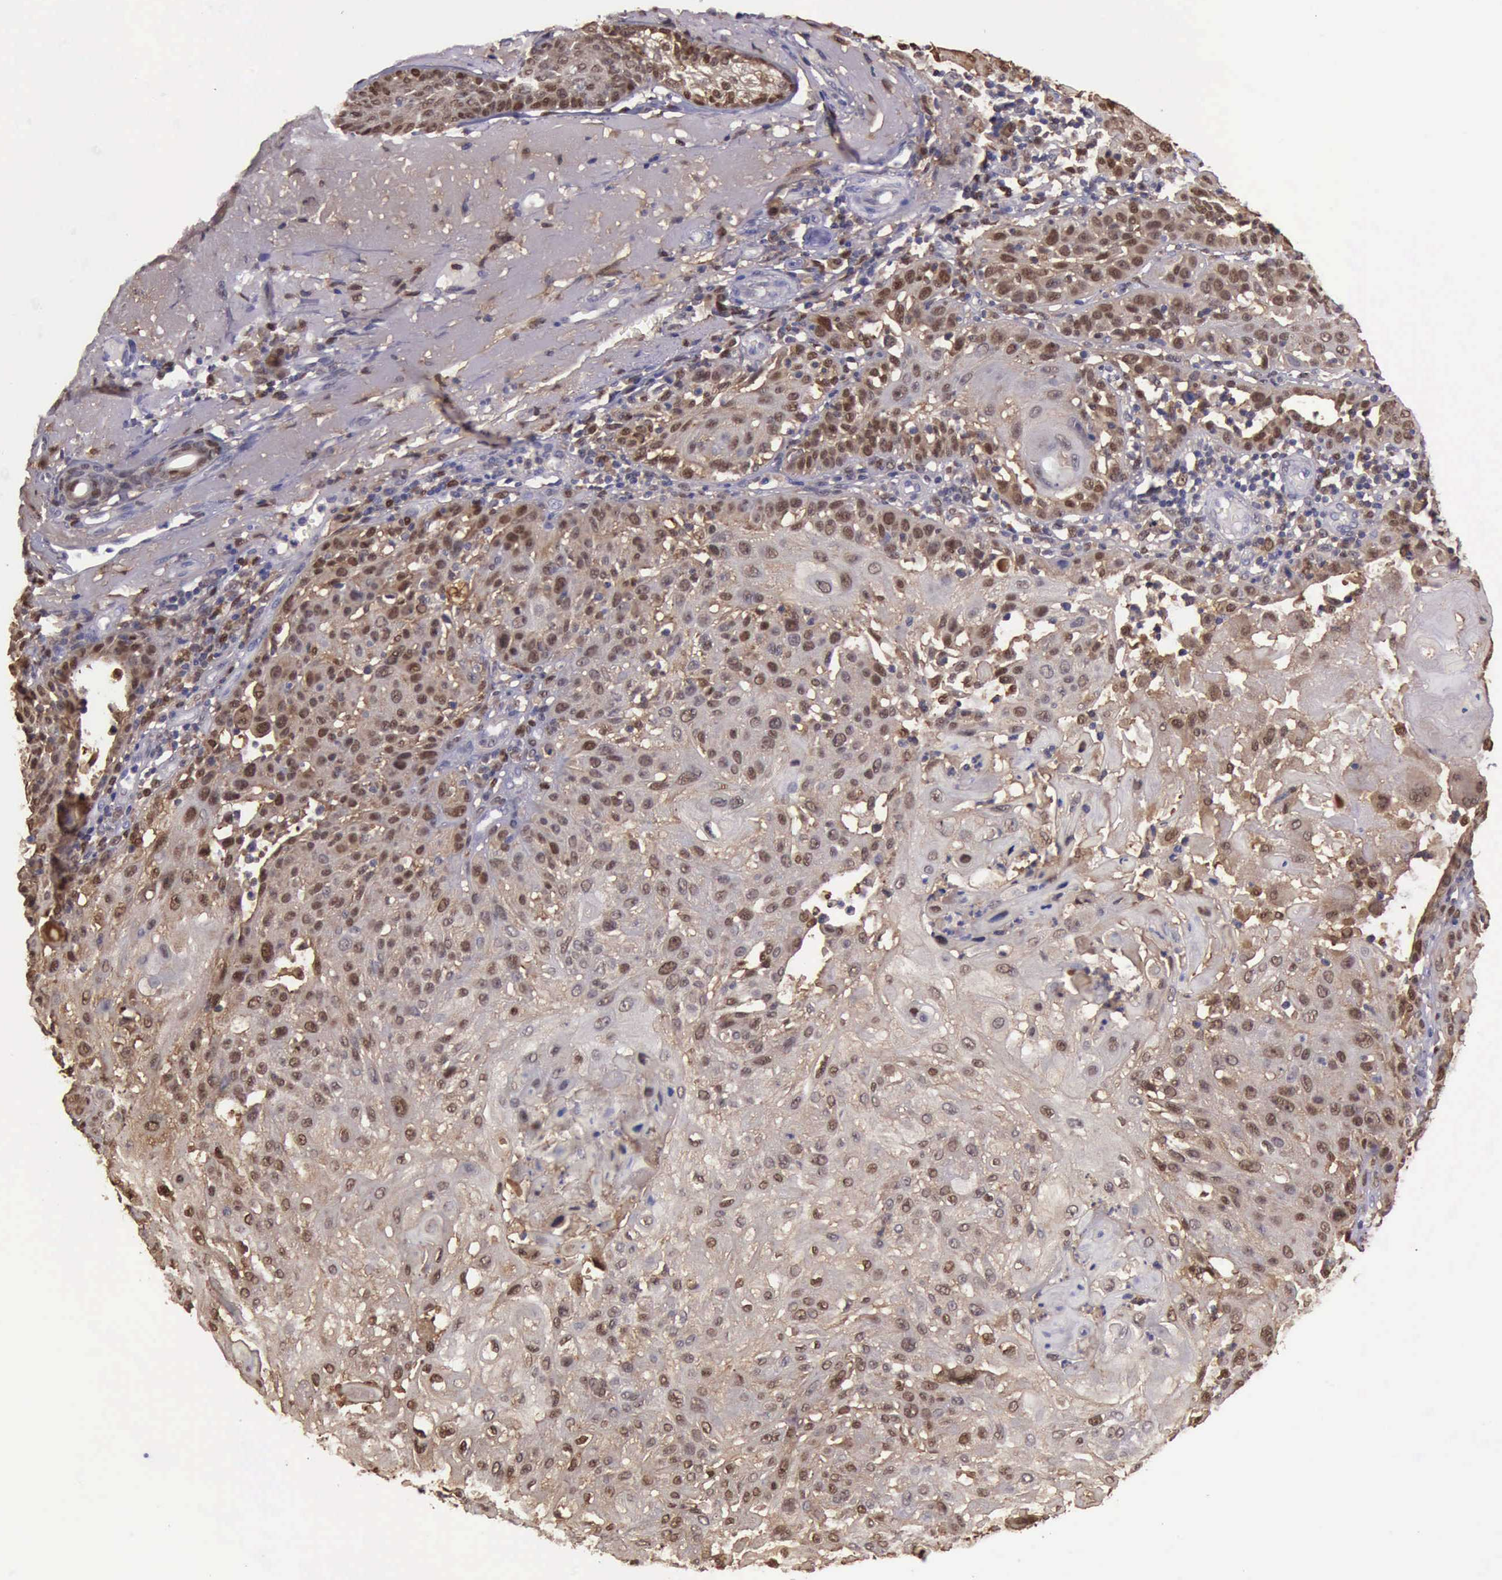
{"staining": {"intensity": "moderate", "quantity": "25%-75%", "location": "cytoplasmic/membranous,nuclear"}, "tissue": "skin cancer", "cell_type": "Tumor cells", "image_type": "cancer", "snomed": [{"axis": "morphology", "description": "Squamous cell carcinoma, NOS"}, {"axis": "topography", "description": "Skin"}], "caption": "Immunohistochemistry (DAB (3,3'-diaminobenzidine)) staining of squamous cell carcinoma (skin) displays moderate cytoplasmic/membranous and nuclear protein positivity in approximately 25%-75% of tumor cells.", "gene": "TYMP", "patient": {"sex": "female", "age": 89}}